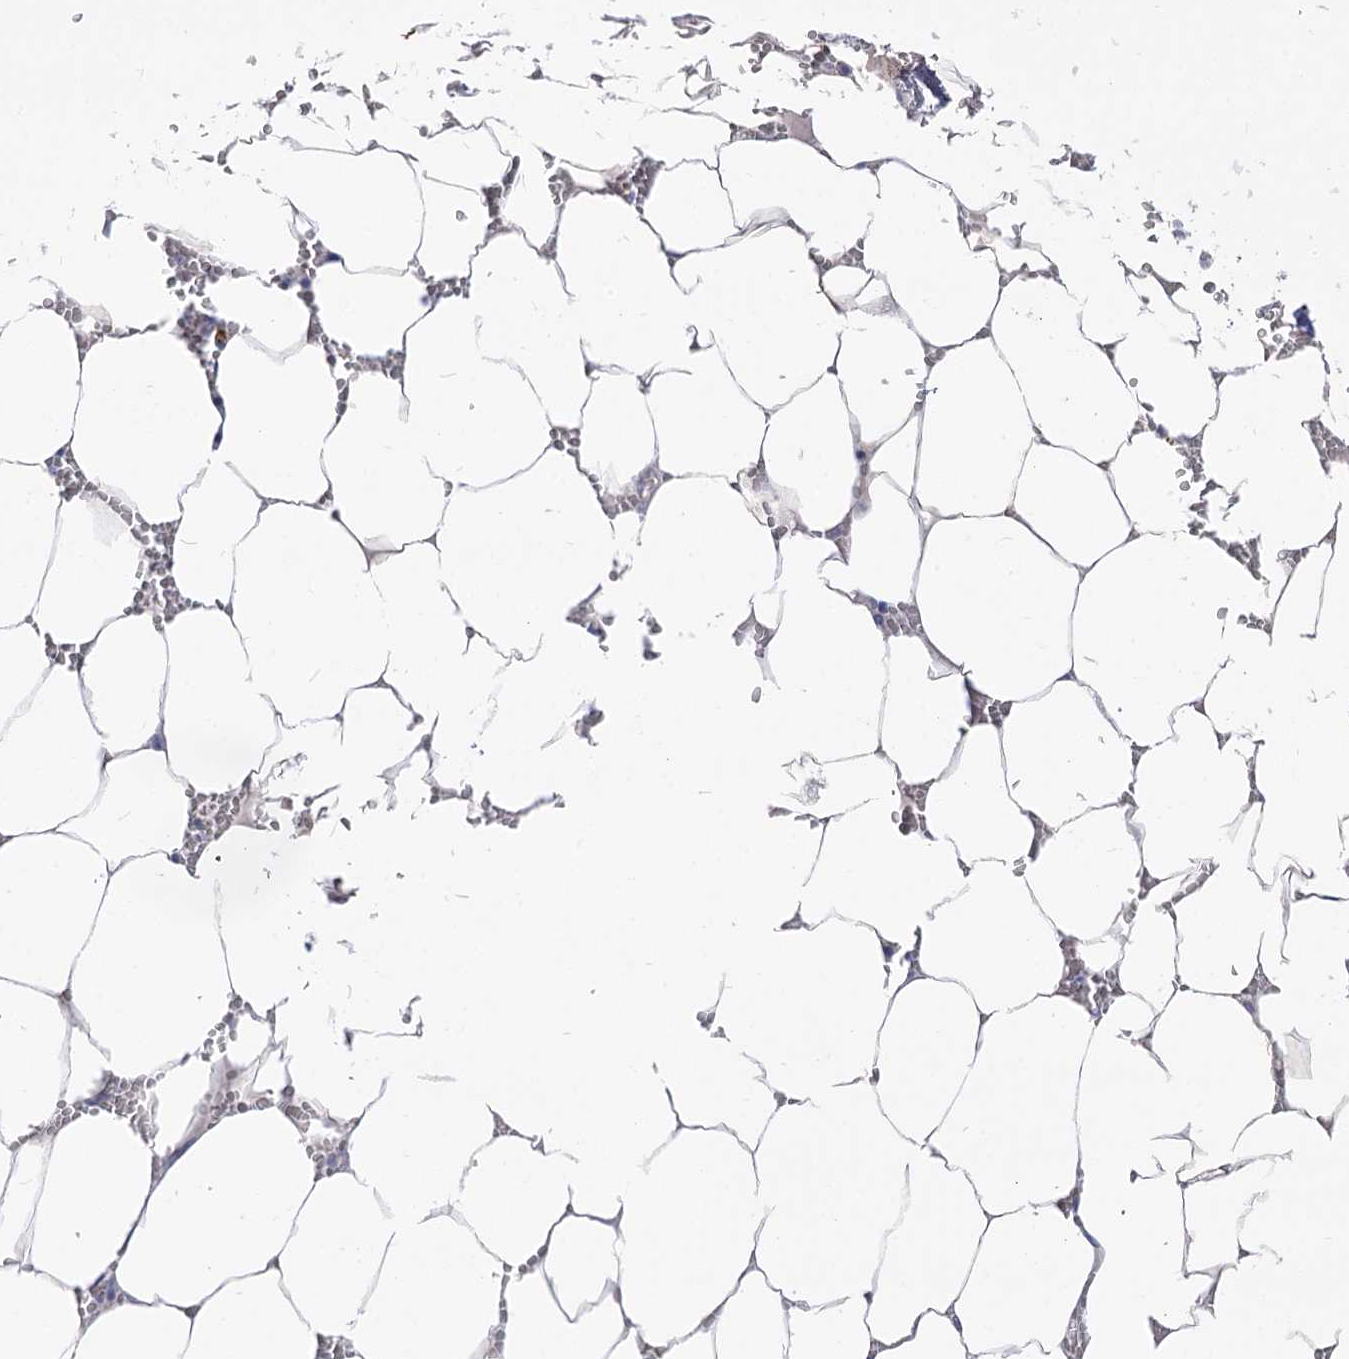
{"staining": {"intensity": "negative", "quantity": "none", "location": "none"}, "tissue": "bone marrow", "cell_type": "Hematopoietic cells", "image_type": "normal", "snomed": [{"axis": "morphology", "description": "Normal tissue, NOS"}, {"axis": "topography", "description": "Bone marrow"}], "caption": "This is an immunohistochemistry histopathology image of unremarkable human bone marrow. There is no positivity in hematopoietic cells.", "gene": "HELT", "patient": {"sex": "male", "age": 70}}